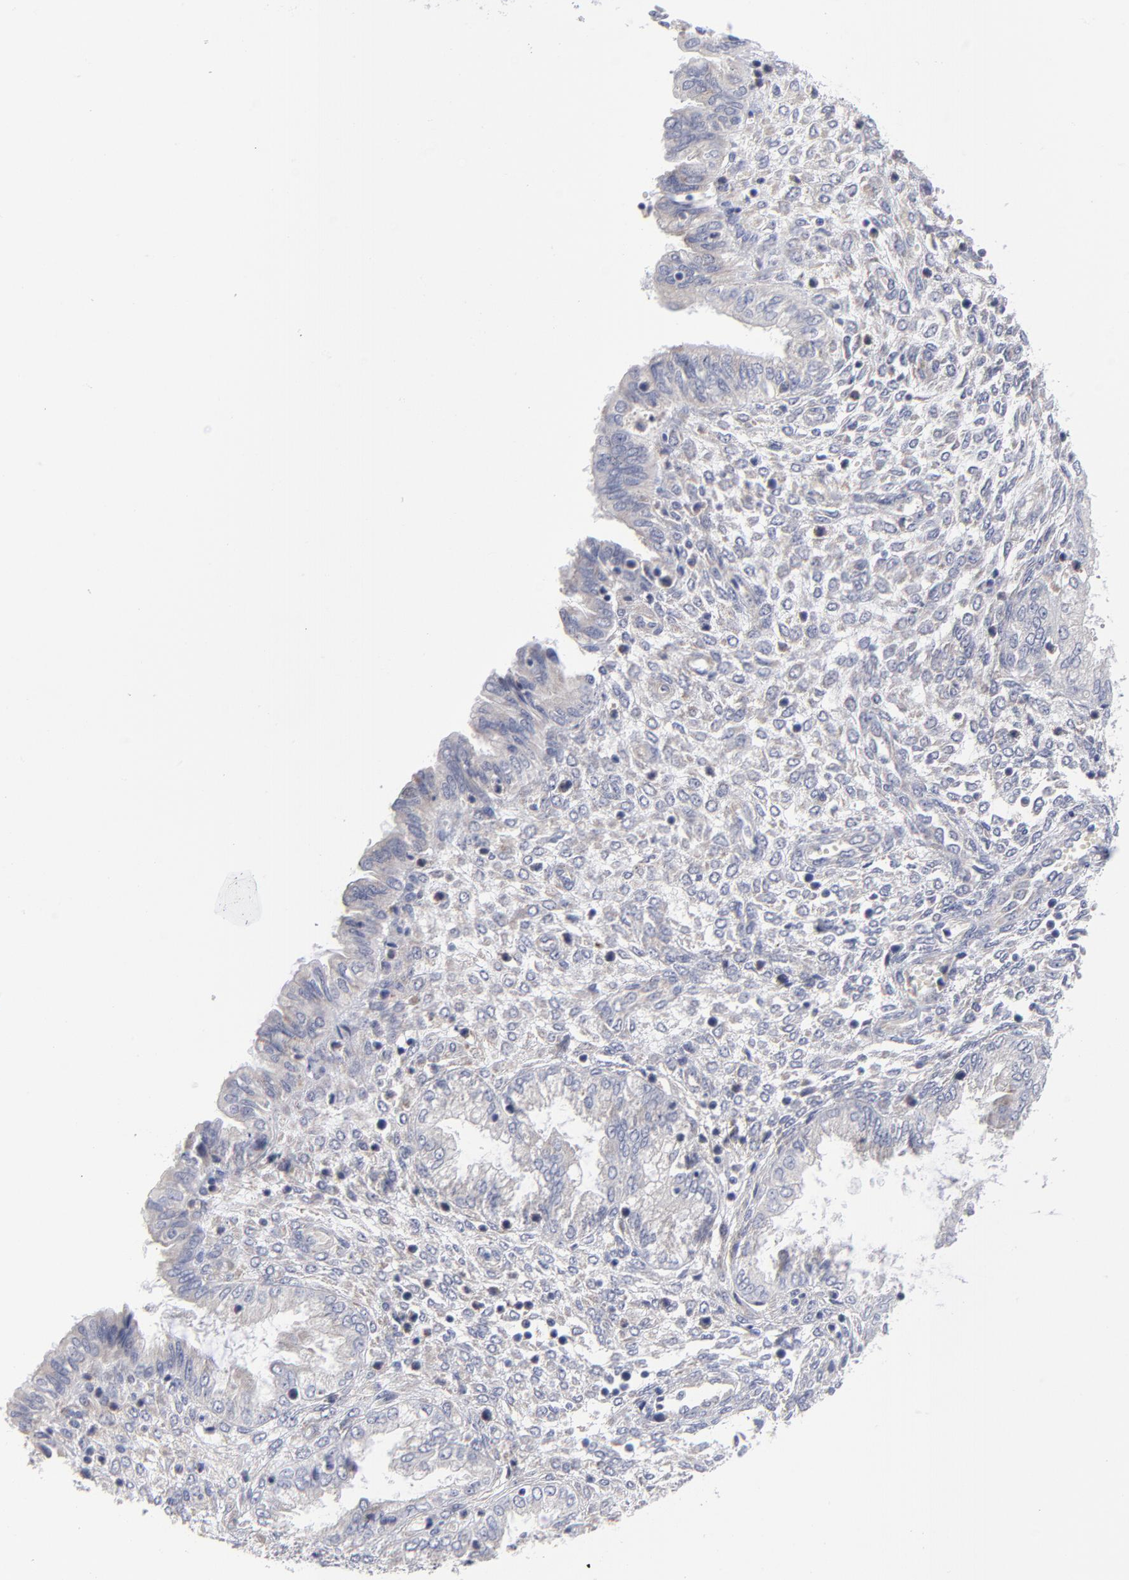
{"staining": {"intensity": "negative", "quantity": "none", "location": "none"}, "tissue": "endometrium", "cell_type": "Cells in endometrial stroma", "image_type": "normal", "snomed": [{"axis": "morphology", "description": "Normal tissue, NOS"}, {"axis": "topography", "description": "Endometrium"}], "caption": "A micrograph of human endometrium is negative for staining in cells in endometrial stroma. (Immunohistochemistry (ihc), brightfield microscopy, high magnification).", "gene": "RPS24", "patient": {"sex": "female", "age": 33}}